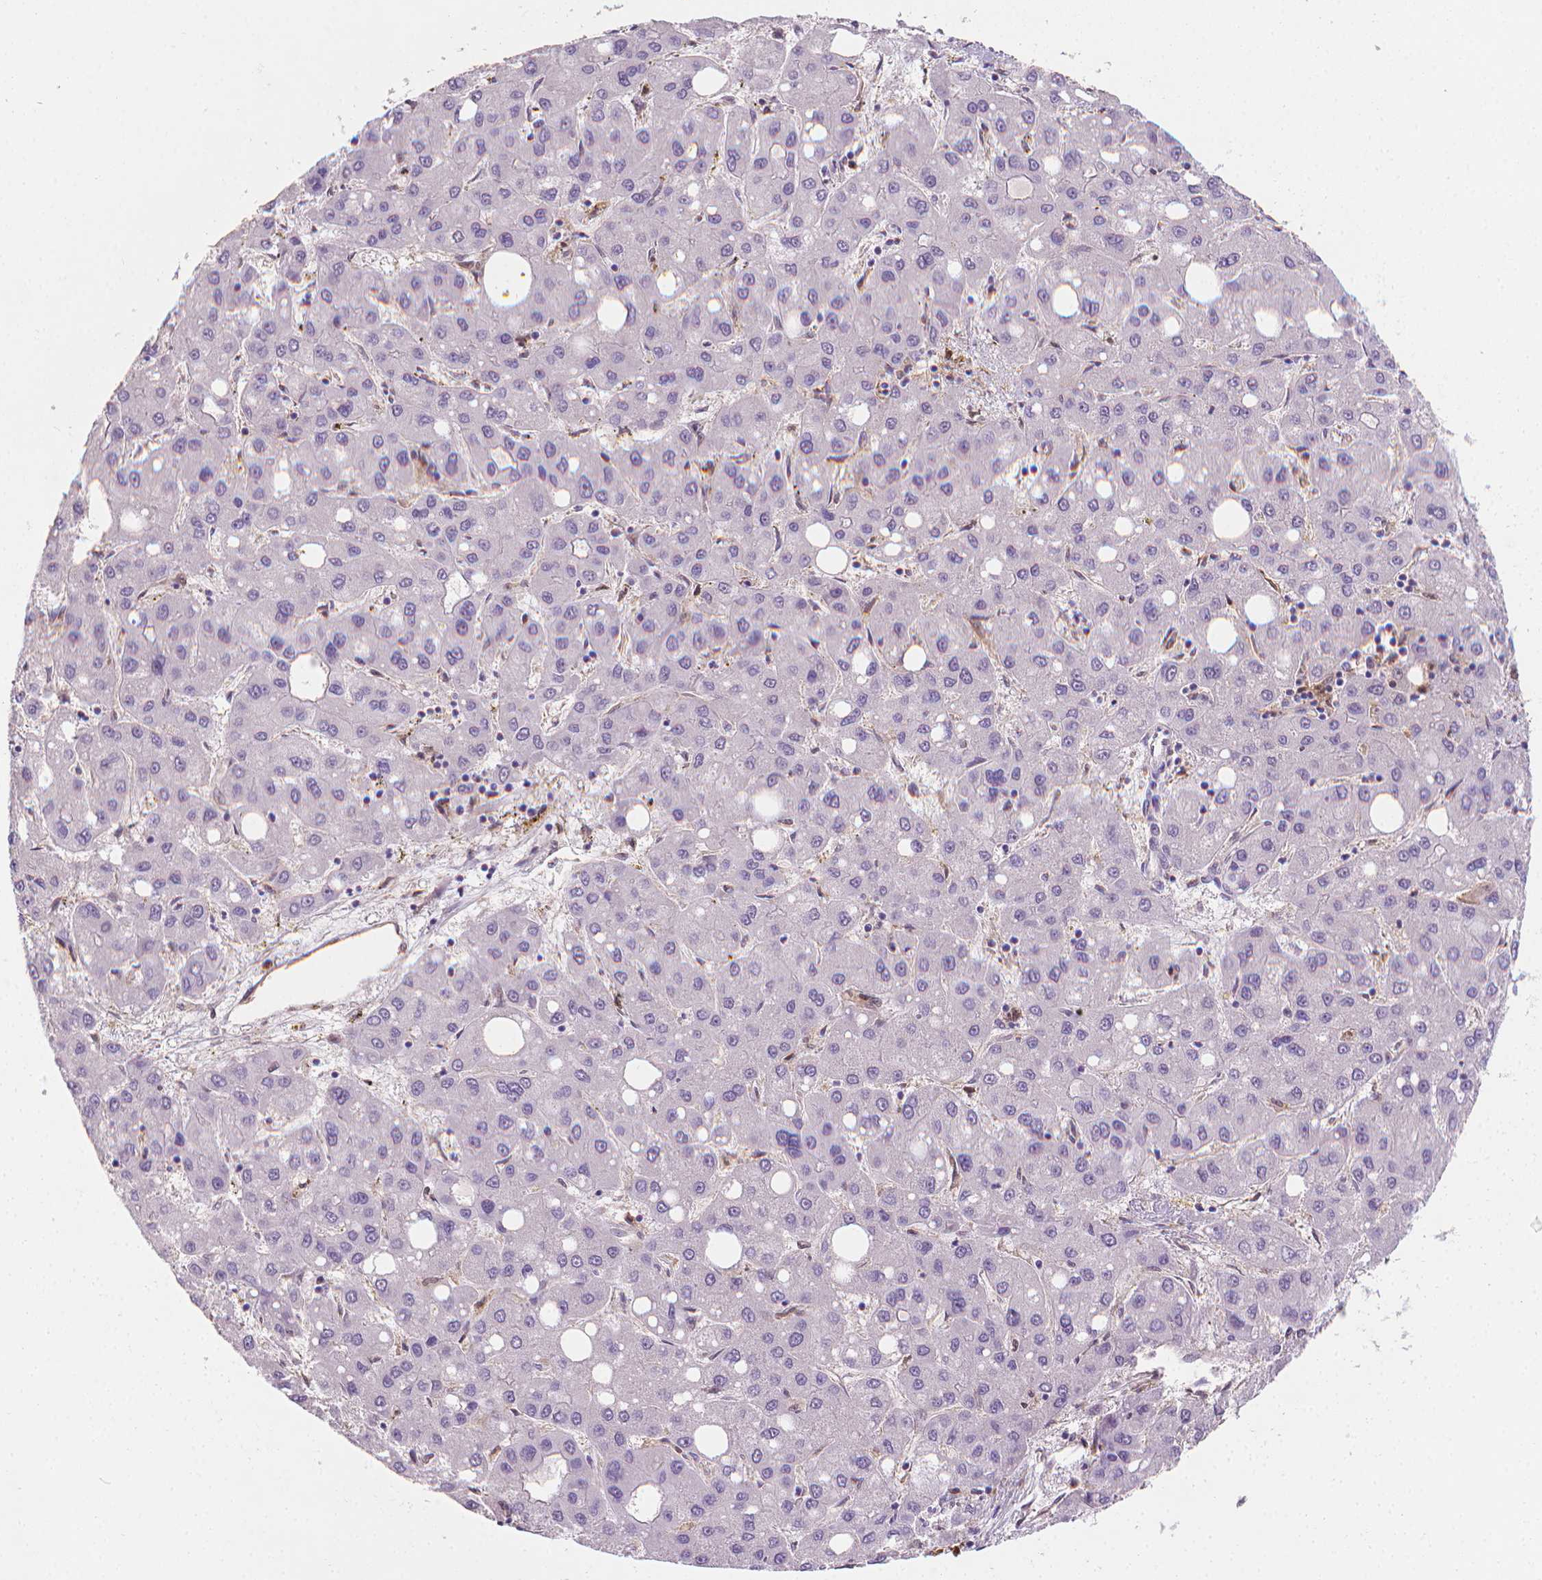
{"staining": {"intensity": "negative", "quantity": "none", "location": "none"}, "tissue": "liver cancer", "cell_type": "Tumor cells", "image_type": "cancer", "snomed": [{"axis": "morphology", "description": "Carcinoma, Hepatocellular, NOS"}, {"axis": "topography", "description": "Liver"}], "caption": "Hepatocellular carcinoma (liver) stained for a protein using immunohistochemistry (IHC) demonstrates no positivity tumor cells.", "gene": "TNFAIP2", "patient": {"sex": "male", "age": 73}}